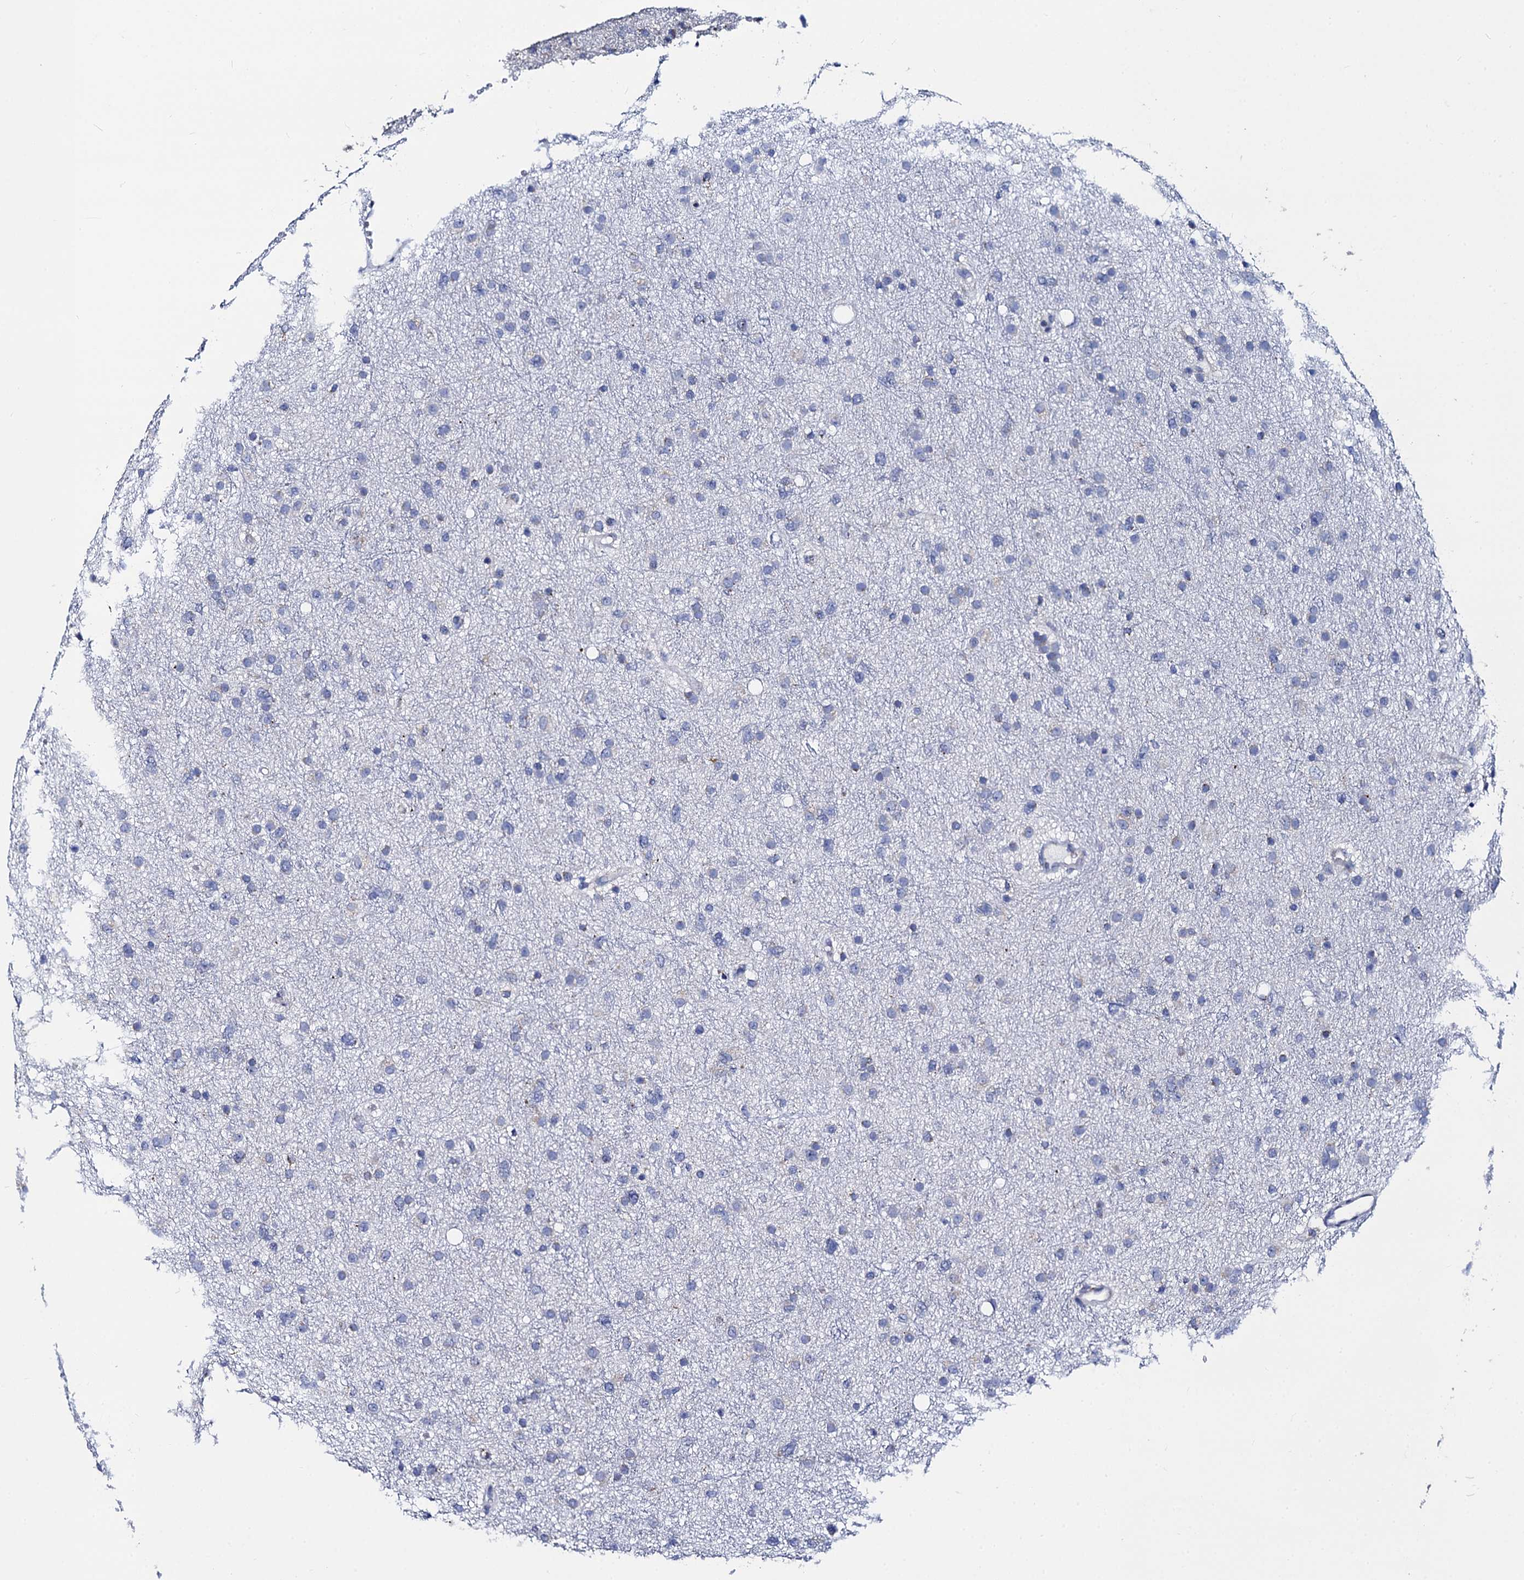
{"staining": {"intensity": "negative", "quantity": "none", "location": "none"}, "tissue": "glioma", "cell_type": "Tumor cells", "image_type": "cancer", "snomed": [{"axis": "morphology", "description": "Glioma, malignant, Low grade"}, {"axis": "topography", "description": "Cerebral cortex"}], "caption": "Malignant low-grade glioma was stained to show a protein in brown. There is no significant expression in tumor cells. Brightfield microscopy of IHC stained with DAB (3,3'-diaminobenzidine) (brown) and hematoxylin (blue), captured at high magnification.", "gene": "ACADSB", "patient": {"sex": "female", "age": 39}}